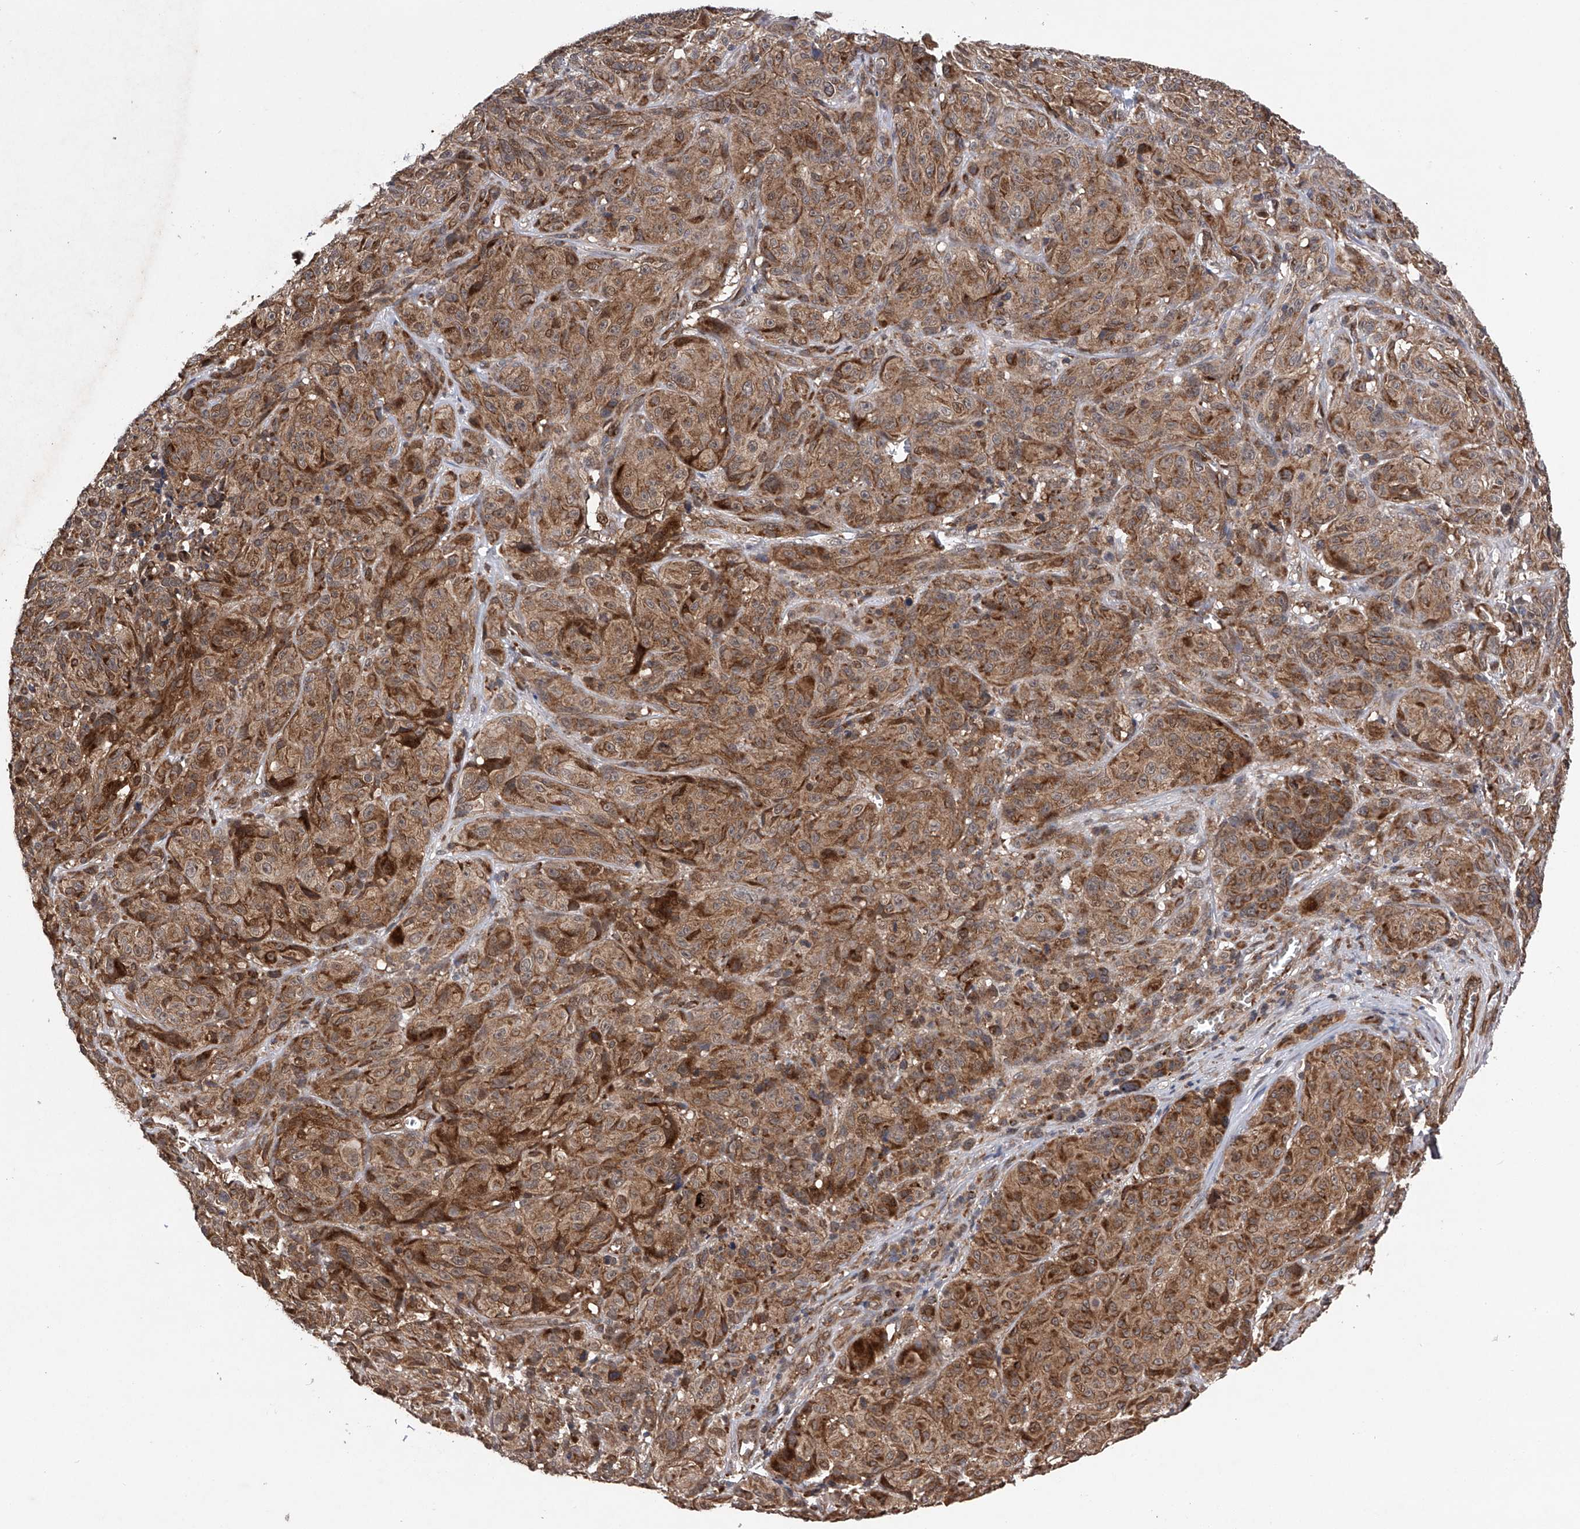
{"staining": {"intensity": "moderate", "quantity": ">75%", "location": "cytoplasmic/membranous"}, "tissue": "melanoma", "cell_type": "Tumor cells", "image_type": "cancer", "snomed": [{"axis": "morphology", "description": "Malignant melanoma, NOS"}, {"axis": "topography", "description": "Skin"}], "caption": "Brown immunohistochemical staining in melanoma demonstrates moderate cytoplasmic/membranous expression in about >75% of tumor cells. Nuclei are stained in blue.", "gene": "MAP3K11", "patient": {"sex": "male", "age": 73}}